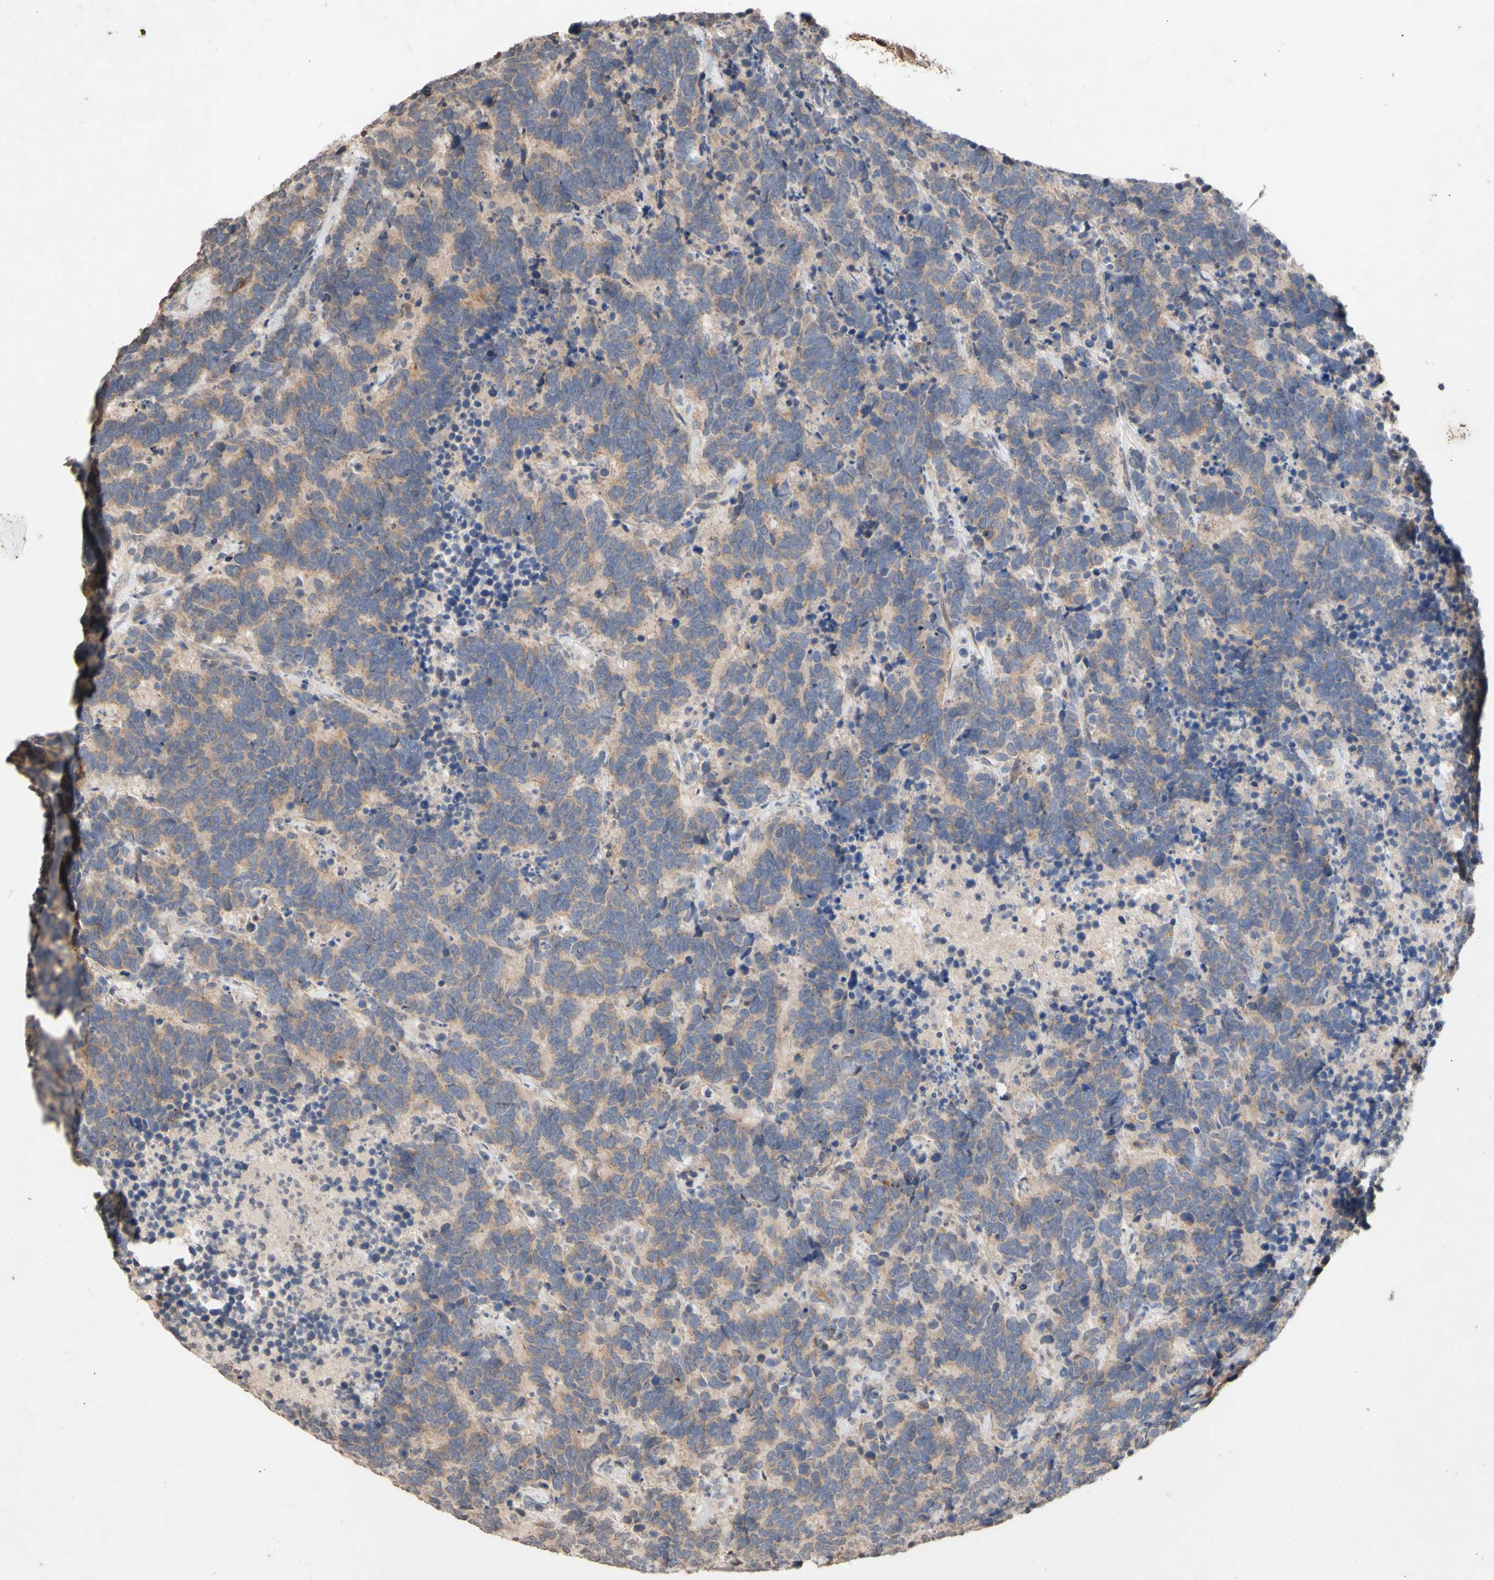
{"staining": {"intensity": "weak", "quantity": ">75%", "location": "cytoplasmic/membranous"}, "tissue": "carcinoid", "cell_type": "Tumor cells", "image_type": "cancer", "snomed": [{"axis": "morphology", "description": "Carcinoma, NOS"}, {"axis": "morphology", "description": "Carcinoid, malignant, NOS"}, {"axis": "topography", "description": "Urinary bladder"}], "caption": "High-magnification brightfield microscopy of carcinoid stained with DAB (3,3'-diaminobenzidine) (brown) and counterstained with hematoxylin (blue). tumor cells exhibit weak cytoplasmic/membranous positivity is present in about>75% of cells. Nuclei are stained in blue.", "gene": "NECTIN3", "patient": {"sex": "male", "age": 57}}